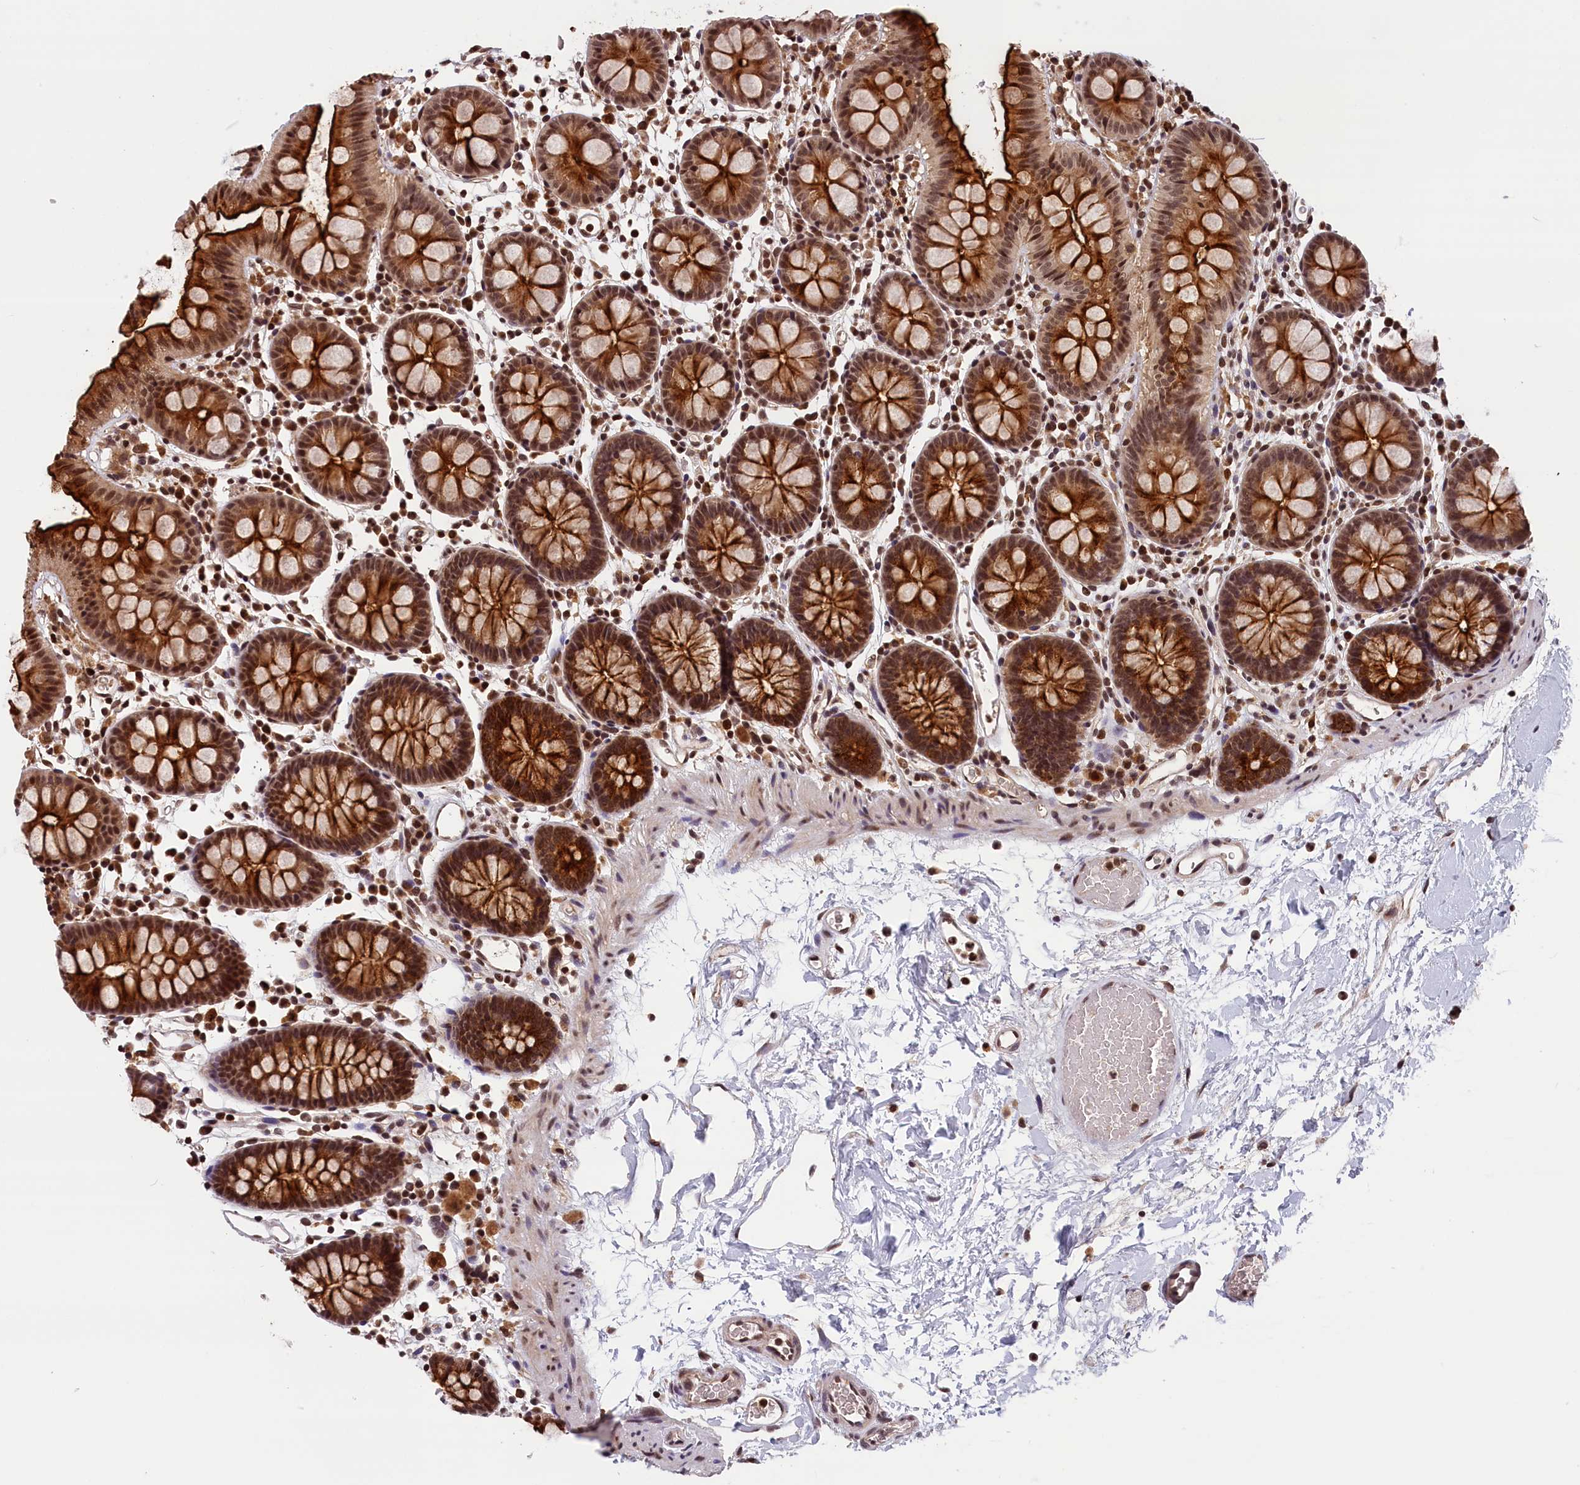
{"staining": {"intensity": "moderate", "quantity": ">75%", "location": "nuclear"}, "tissue": "colon", "cell_type": "Endothelial cells", "image_type": "normal", "snomed": [{"axis": "morphology", "description": "Normal tissue, NOS"}, {"axis": "topography", "description": "Colon"}], "caption": "High-magnification brightfield microscopy of normal colon stained with DAB (brown) and counterstained with hematoxylin (blue). endothelial cells exhibit moderate nuclear staining is seen in approximately>75% of cells. Nuclei are stained in blue.", "gene": "KCNK6", "patient": {"sex": "male", "age": 75}}